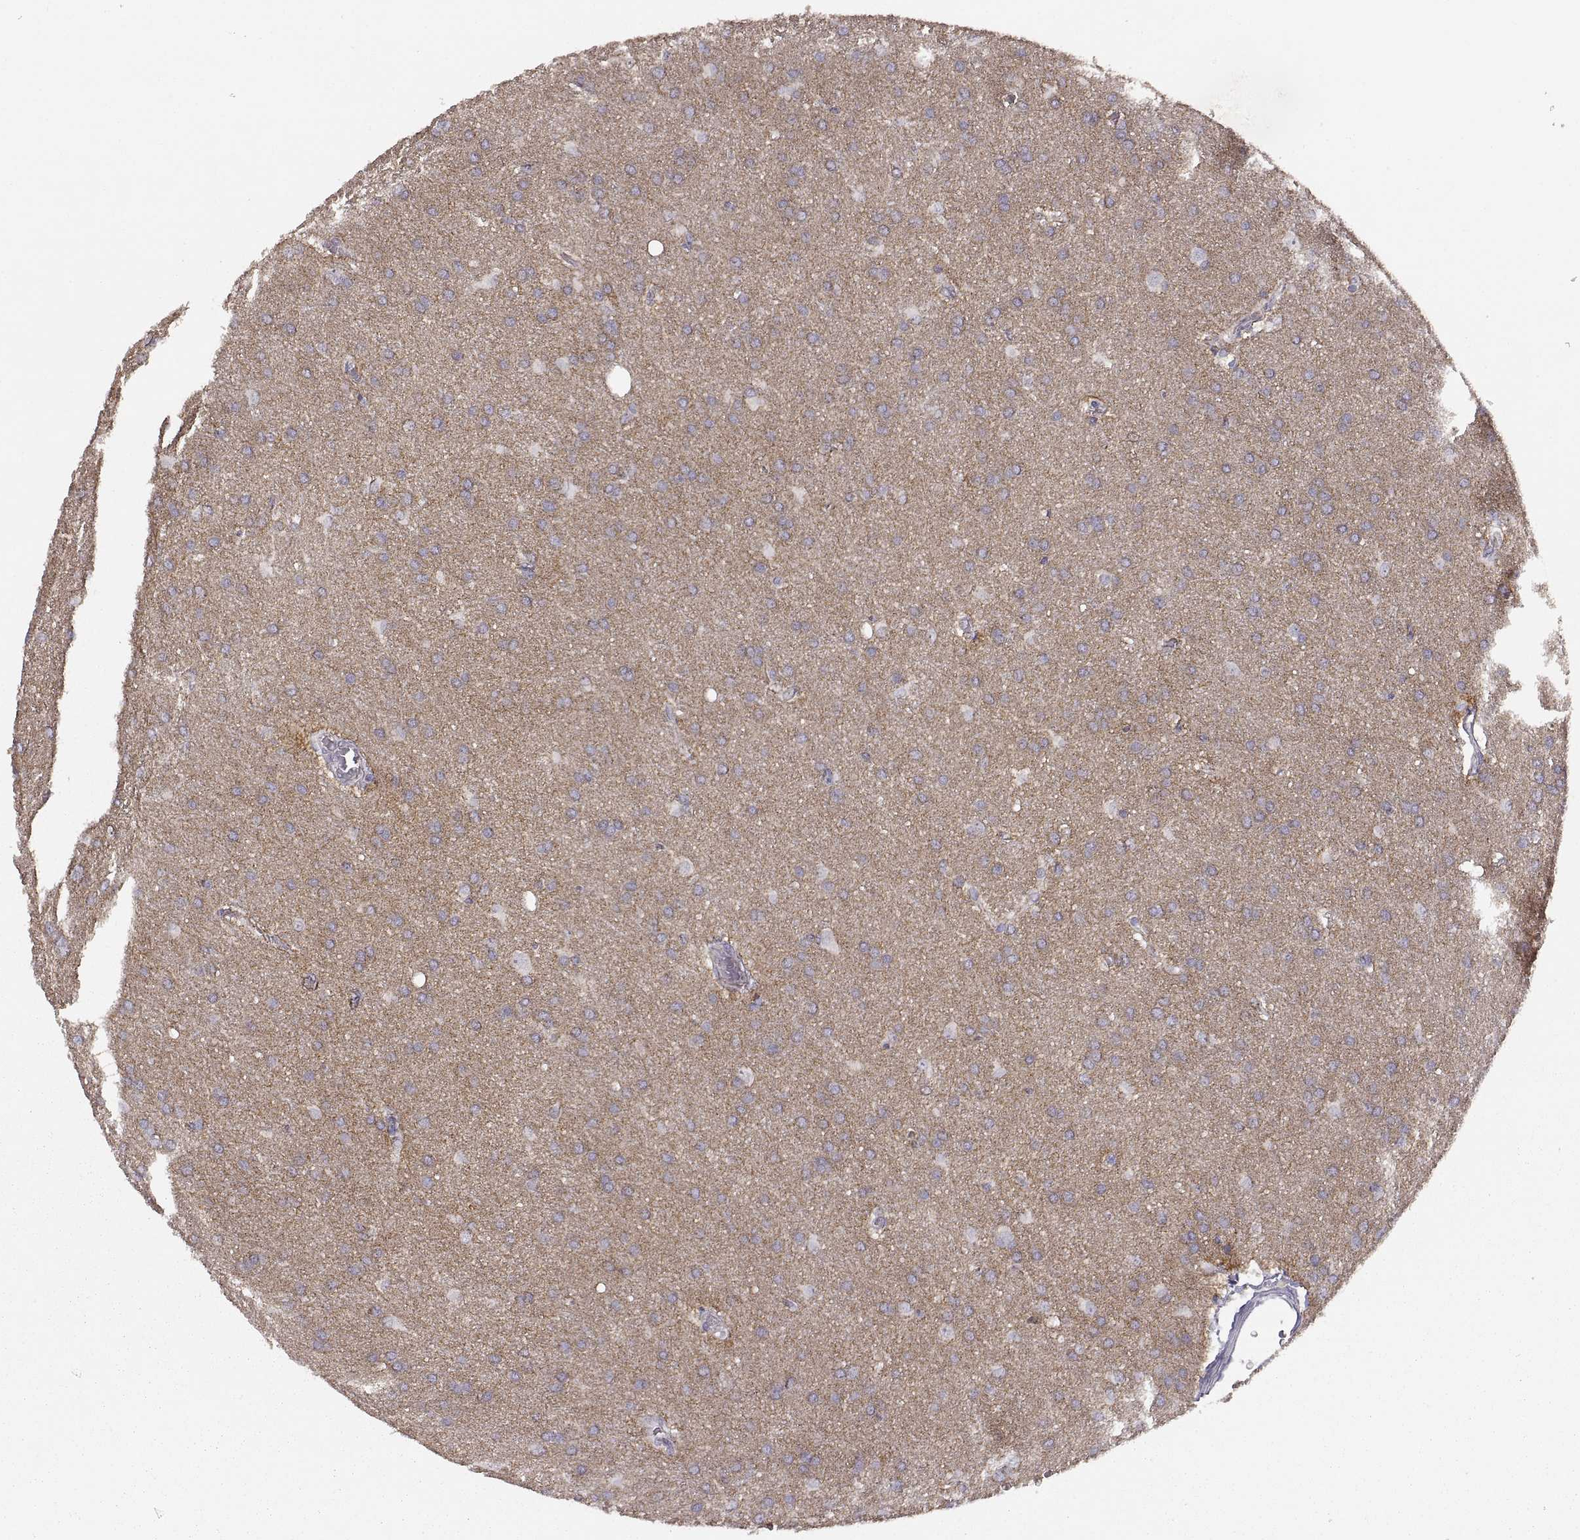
{"staining": {"intensity": "negative", "quantity": "none", "location": "none"}, "tissue": "glioma", "cell_type": "Tumor cells", "image_type": "cancer", "snomed": [{"axis": "morphology", "description": "Glioma, malignant, Low grade"}, {"axis": "topography", "description": "Brain"}], "caption": "This is an IHC histopathology image of human glioma. There is no expression in tumor cells.", "gene": "CDH2", "patient": {"sex": "female", "age": 32}}